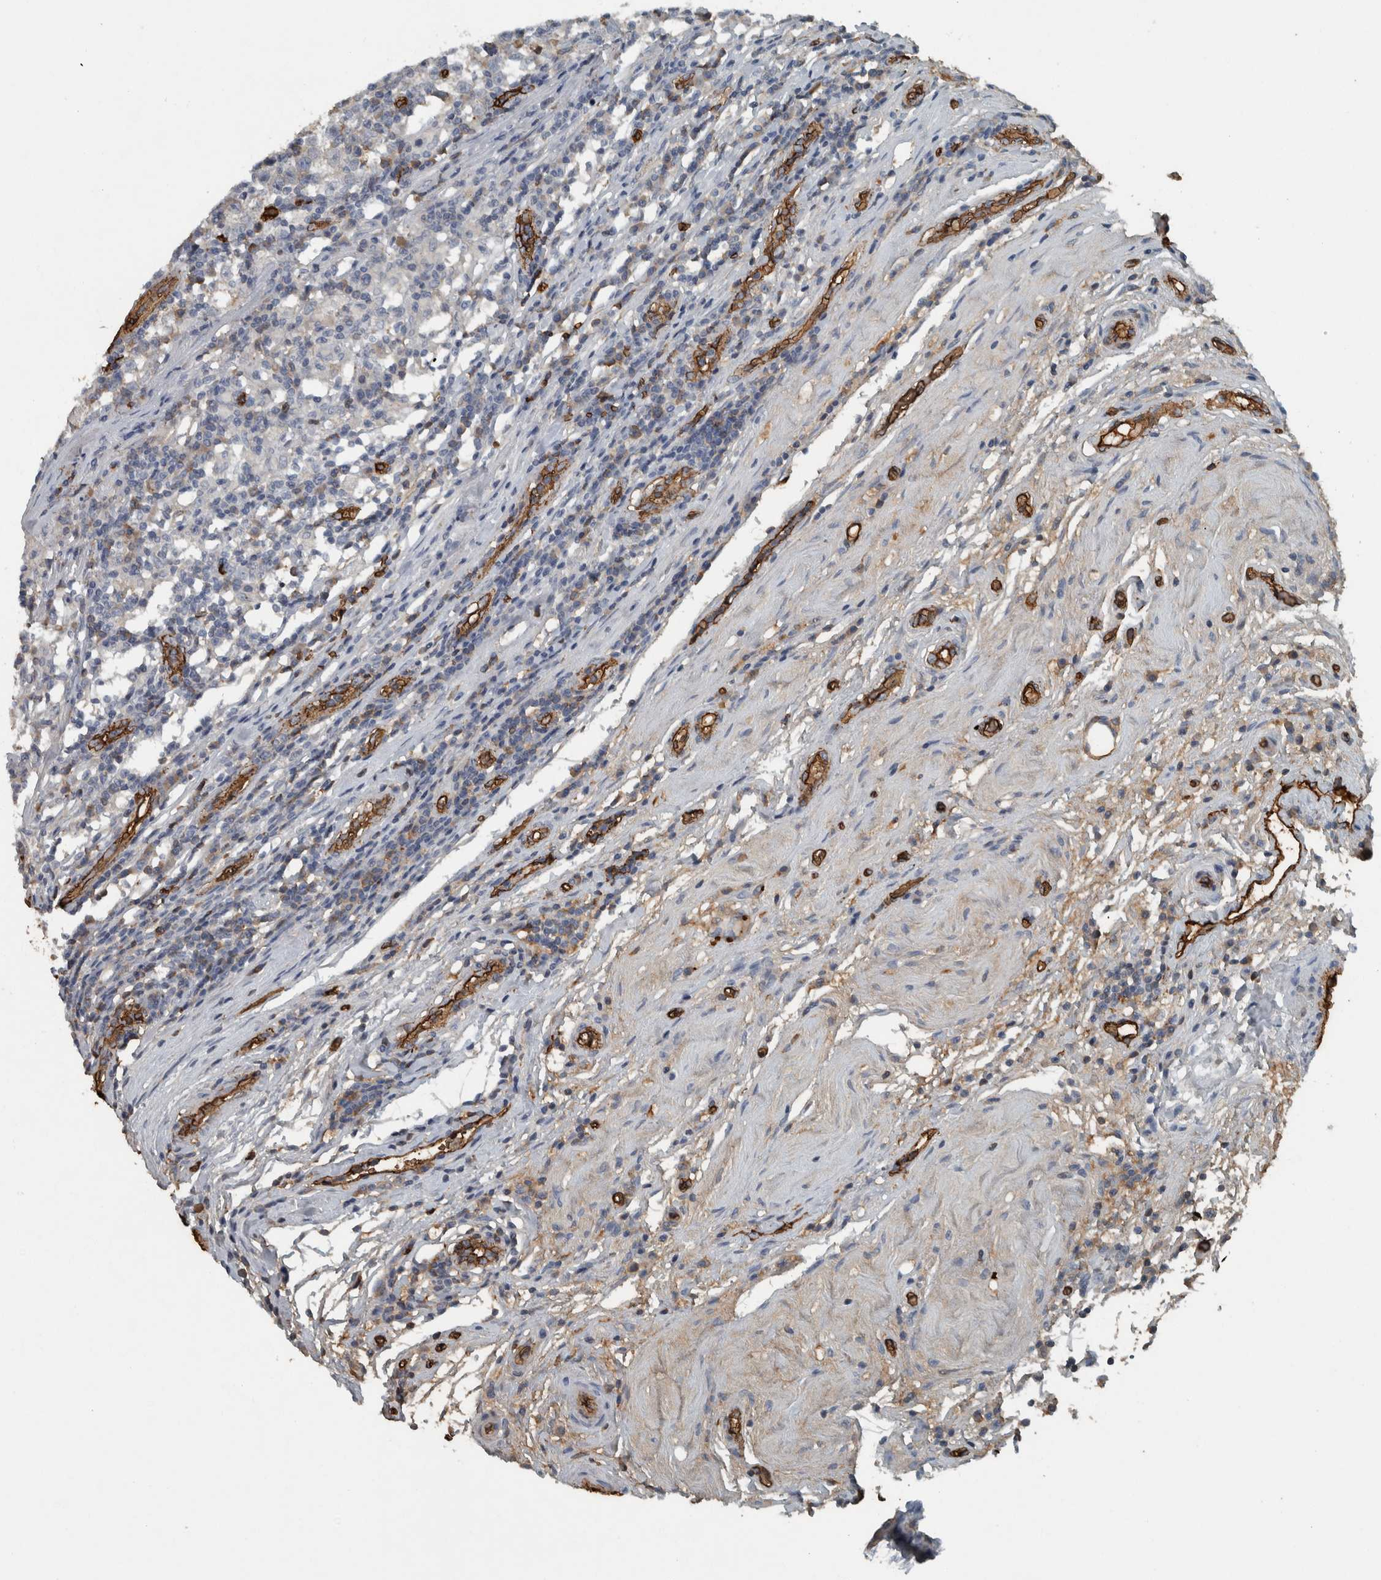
{"staining": {"intensity": "moderate", "quantity": "<25%", "location": "cytoplasmic/membranous"}, "tissue": "testis cancer", "cell_type": "Tumor cells", "image_type": "cancer", "snomed": [{"axis": "morphology", "description": "Seminoma, NOS"}, {"axis": "topography", "description": "Testis"}], "caption": "About <25% of tumor cells in human testis cancer exhibit moderate cytoplasmic/membranous protein expression as visualized by brown immunohistochemical staining.", "gene": "LBP", "patient": {"sex": "male", "age": 43}}